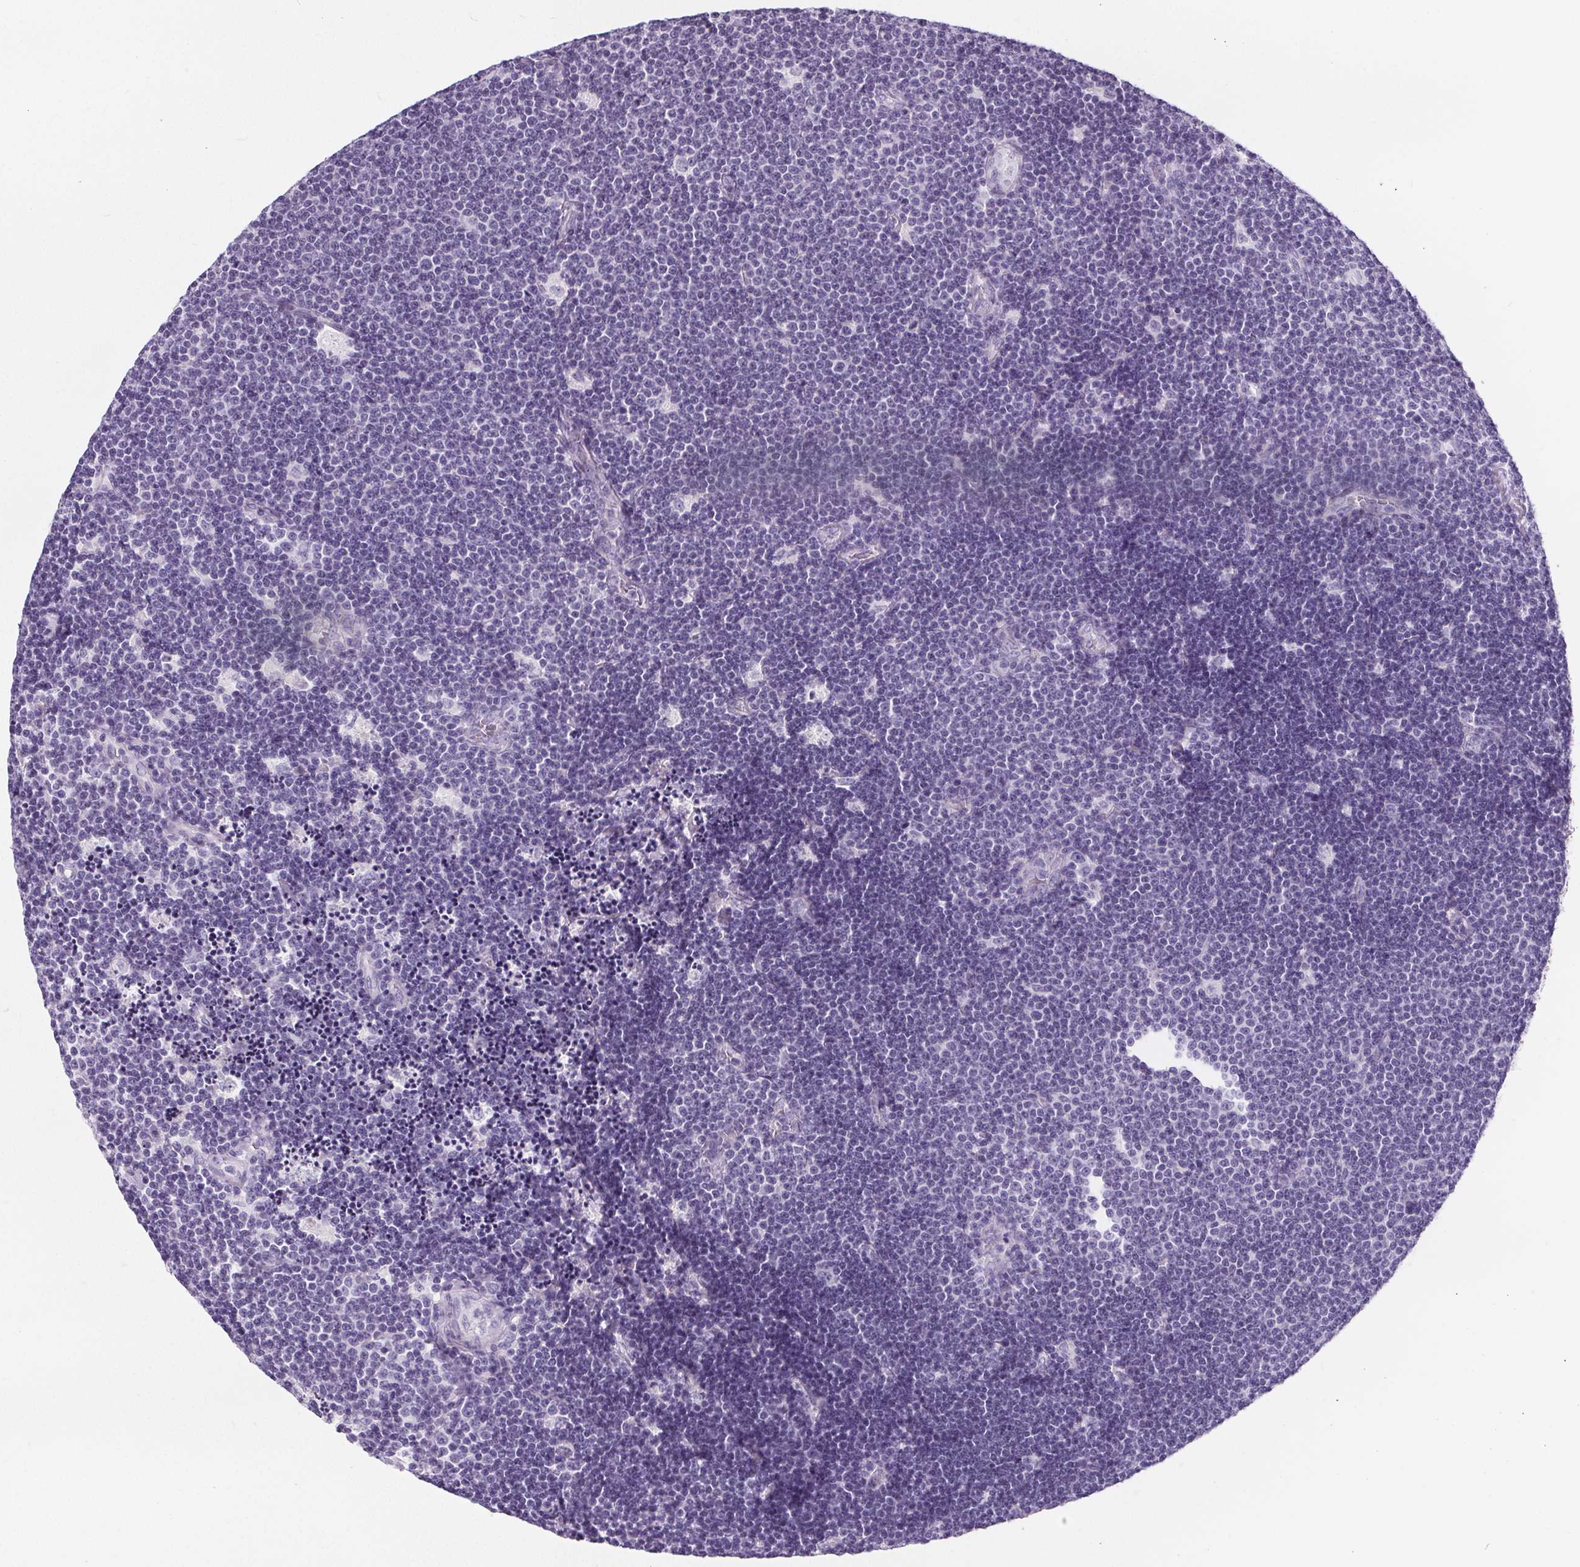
{"staining": {"intensity": "negative", "quantity": "none", "location": "none"}, "tissue": "lymphoma", "cell_type": "Tumor cells", "image_type": "cancer", "snomed": [{"axis": "morphology", "description": "Malignant lymphoma, non-Hodgkin's type, Low grade"}, {"axis": "topography", "description": "Brain"}], "caption": "Tumor cells are negative for brown protein staining in low-grade malignant lymphoma, non-Hodgkin's type.", "gene": "ADRB1", "patient": {"sex": "female", "age": 66}}